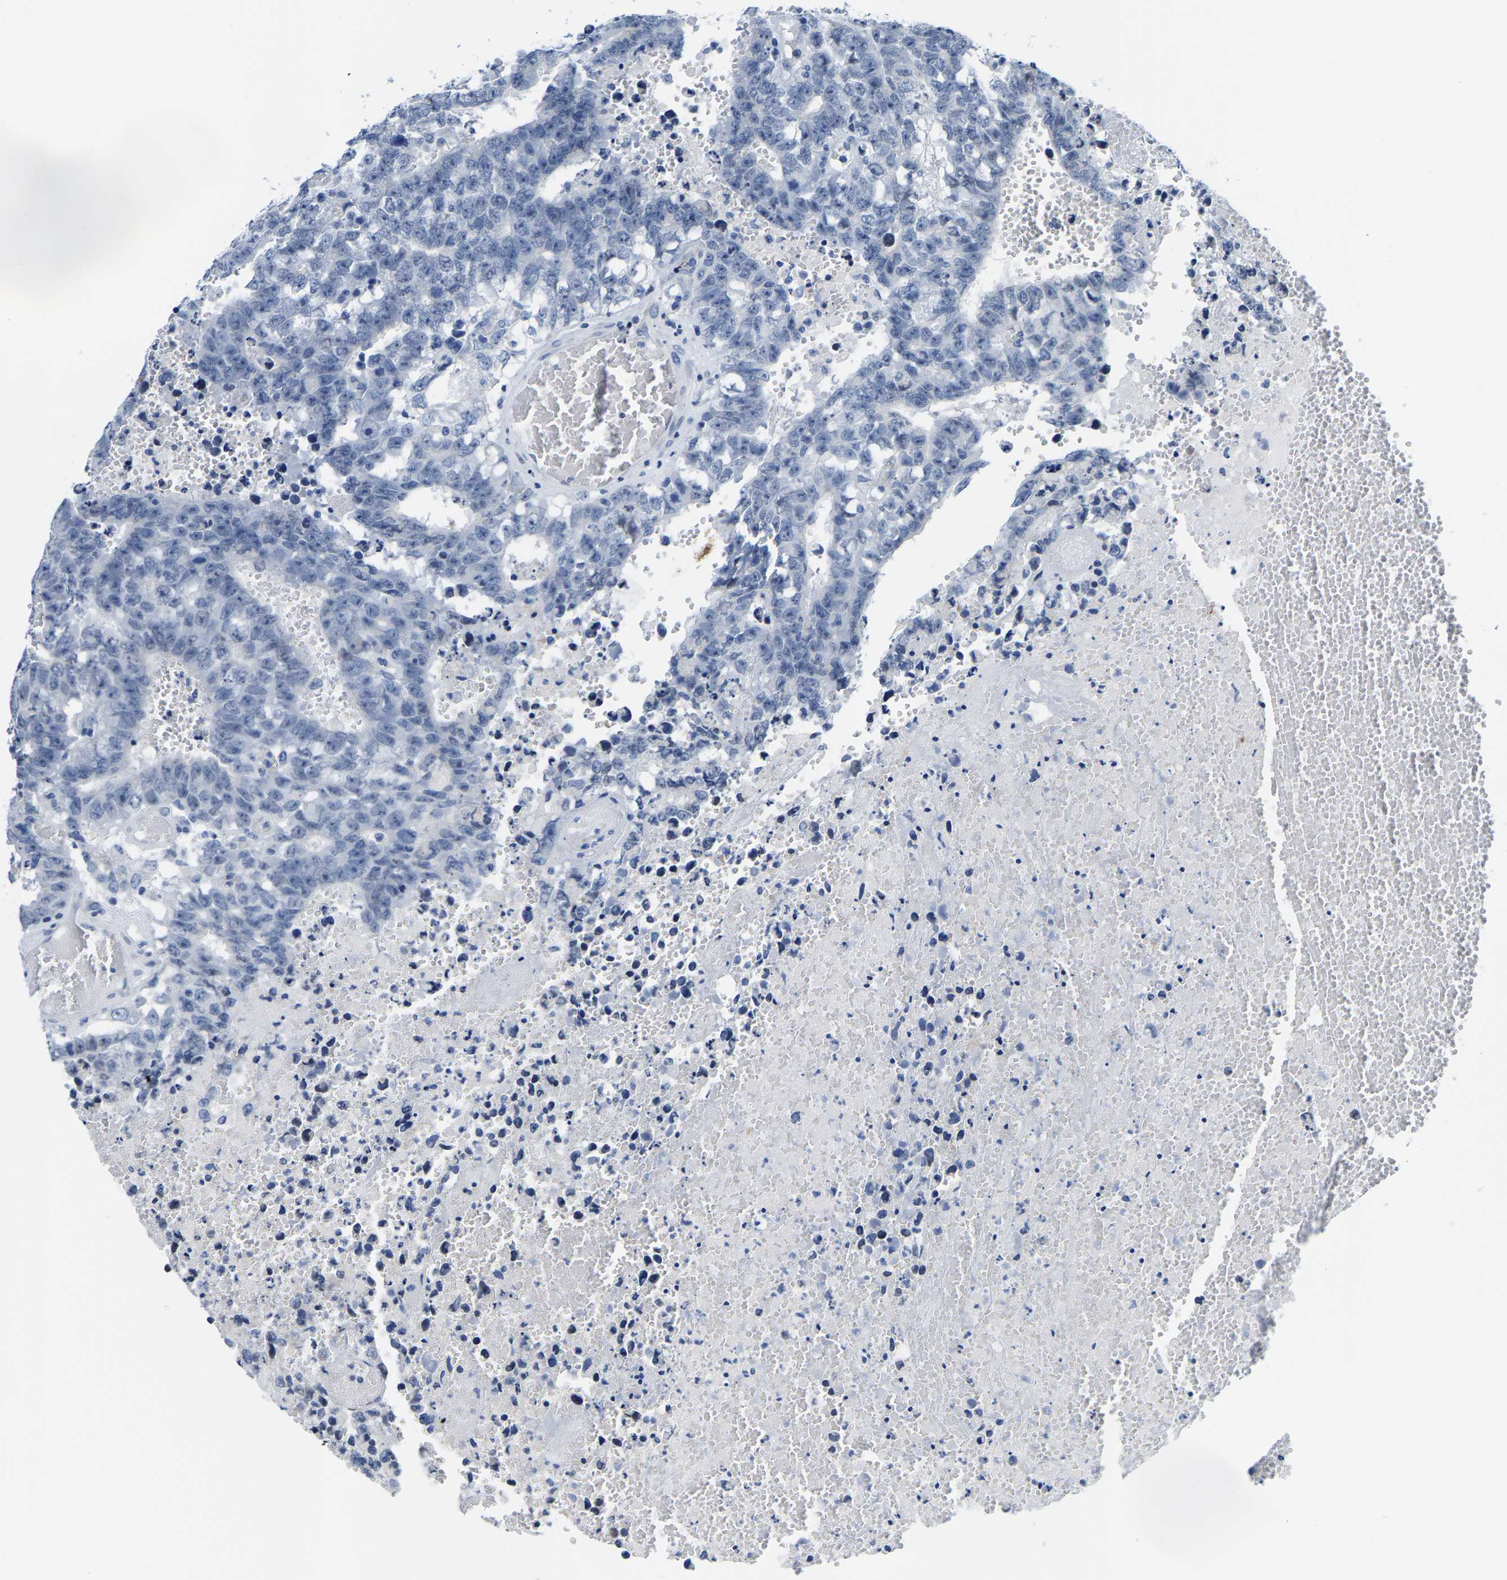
{"staining": {"intensity": "negative", "quantity": "none", "location": "none"}, "tissue": "testis cancer", "cell_type": "Tumor cells", "image_type": "cancer", "snomed": [{"axis": "morphology", "description": "Carcinoma, Embryonal, NOS"}, {"axis": "topography", "description": "Testis"}], "caption": "DAB immunohistochemical staining of testis cancer (embryonal carcinoma) demonstrates no significant expression in tumor cells.", "gene": "KLHL1", "patient": {"sex": "male", "age": 25}}